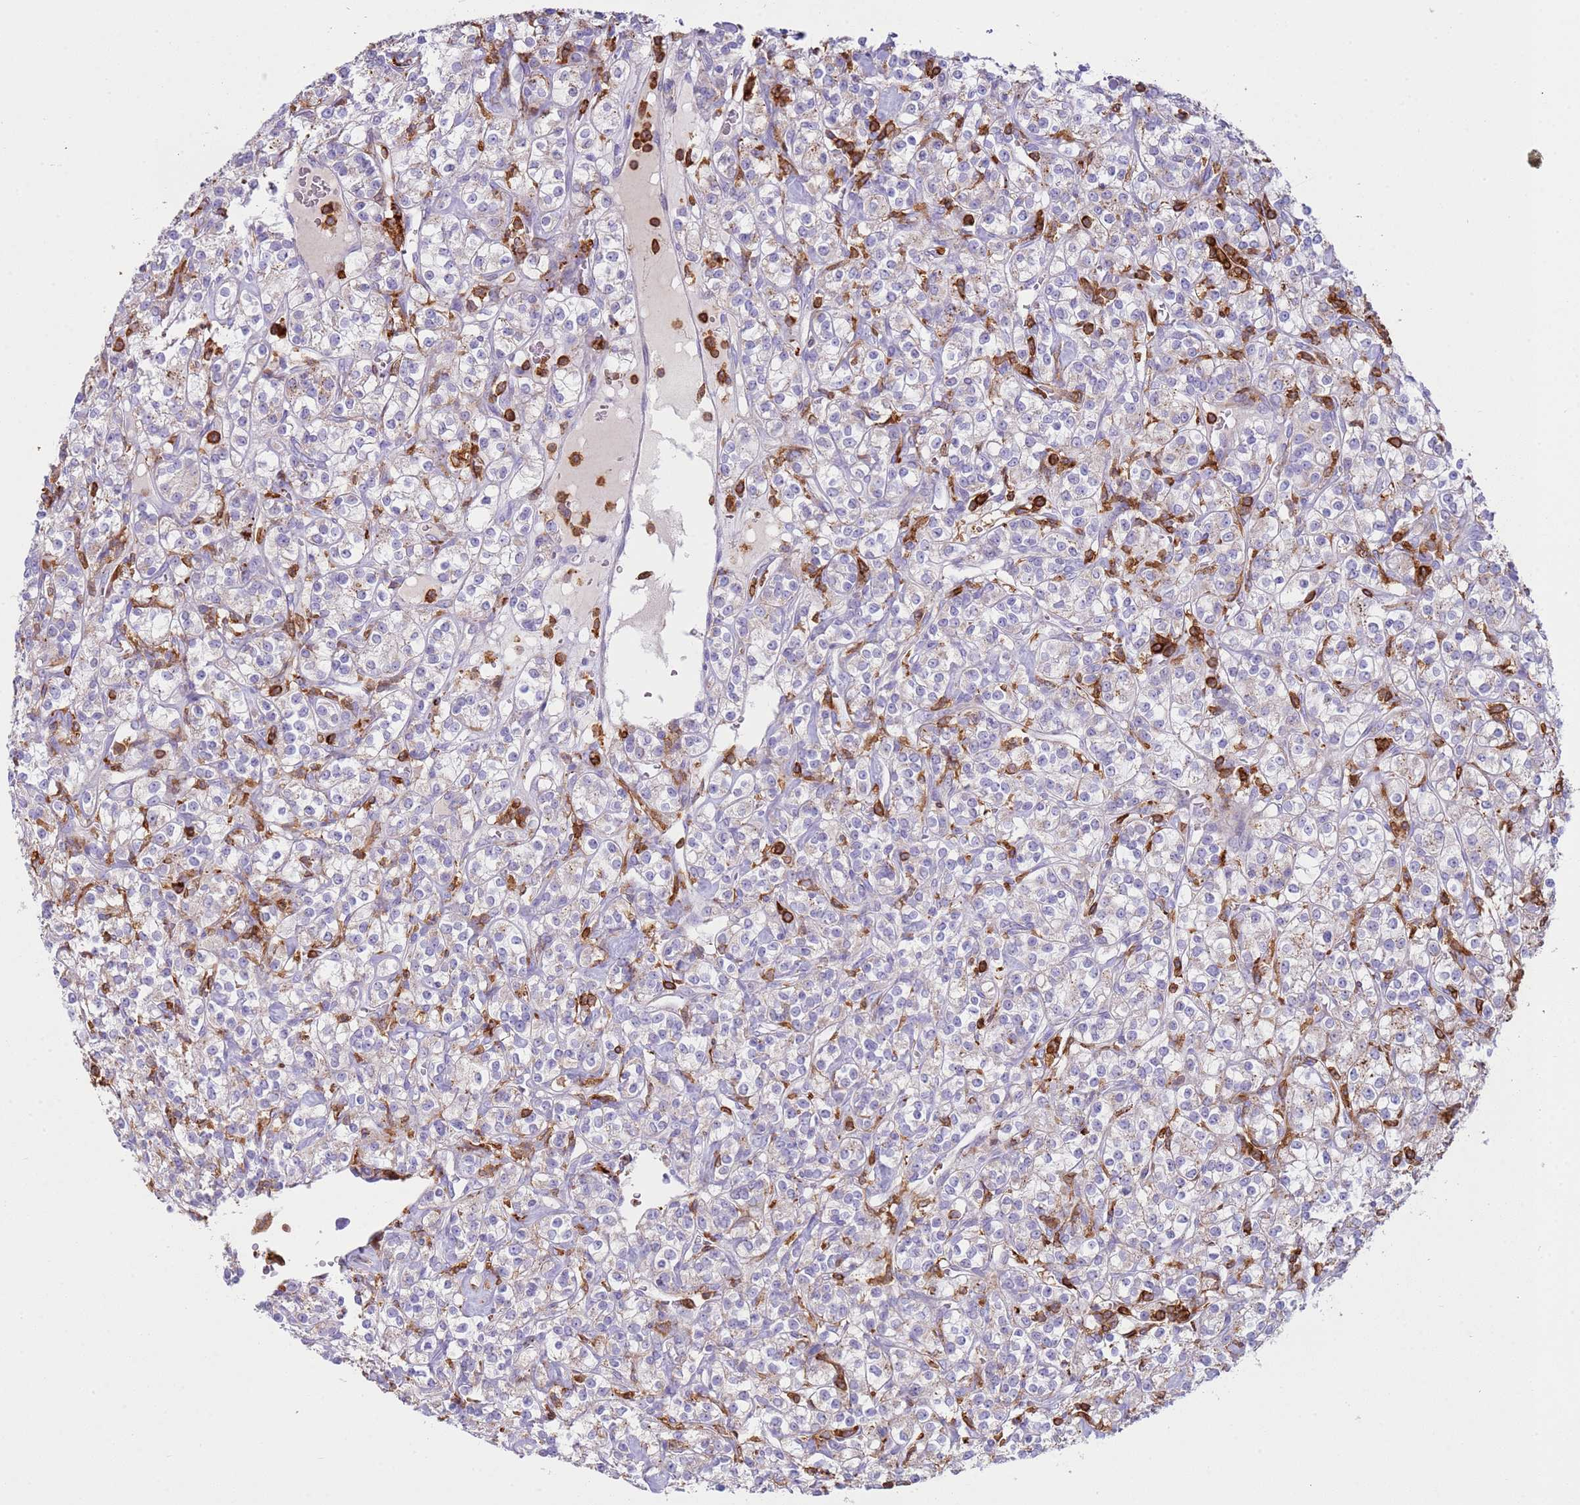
{"staining": {"intensity": "negative", "quantity": "none", "location": "none"}, "tissue": "renal cancer", "cell_type": "Tumor cells", "image_type": "cancer", "snomed": [{"axis": "morphology", "description": "Adenocarcinoma, NOS"}, {"axis": "topography", "description": "Kidney"}], "caption": "Renal adenocarcinoma stained for a protein using immunohistochemistry (IHC) displays no positivity tumor cells.", "gene": "TTPAL", "patient": {"sex": "male", "age": 77}}